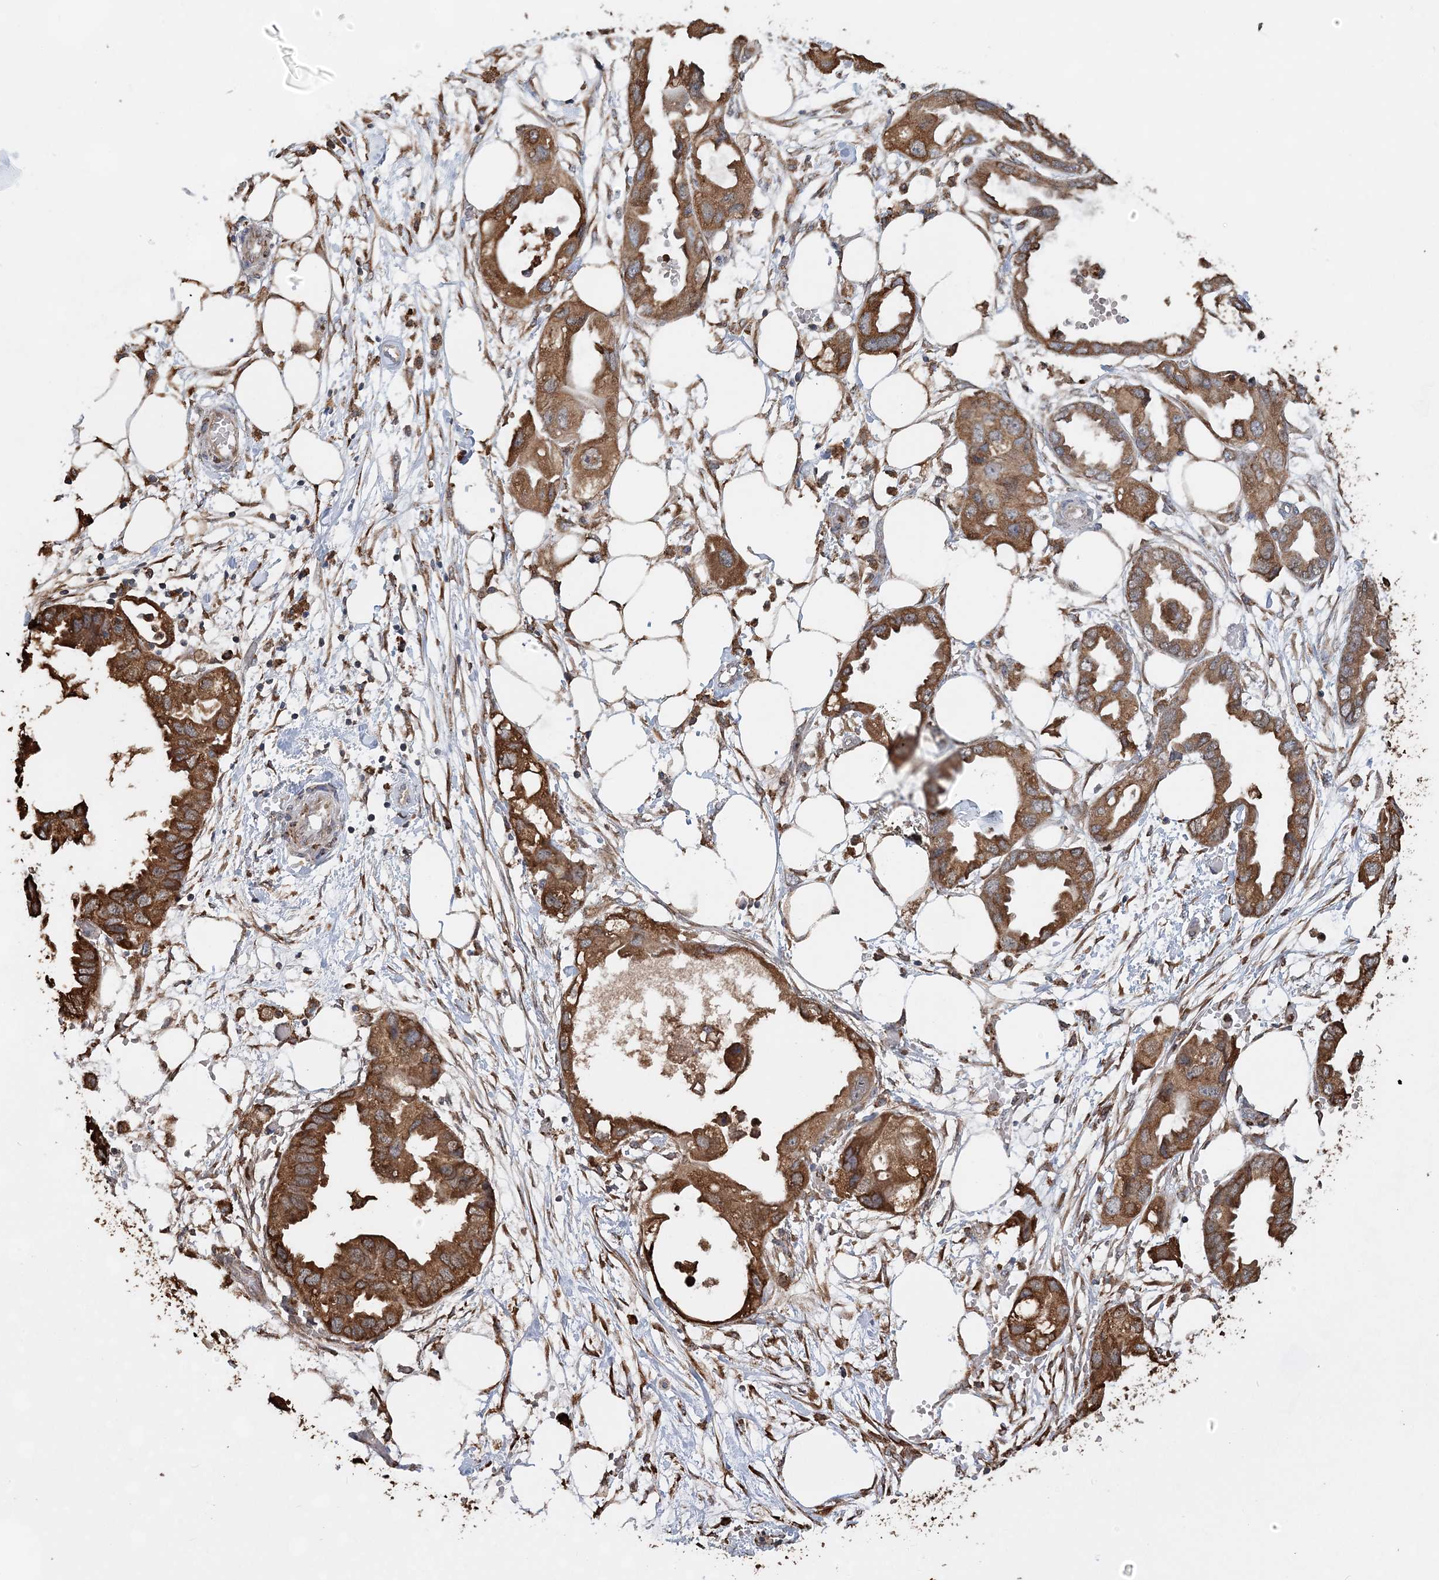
{"staining": {"intensity": "strong", "quantity": ">75%", "location": "cytoplasmic/membranous"}, "tissue": "endometrial cancer", "cell_type": "Tumor cells", "image_type": "cancer", "snomed": [{"axis": "morphology", "description": "Adenocarcinoma, NOS"}, {"axis": "morphology", "description": "Adenocarcinoma, metastatic, NOS"}, {"axis": "topography", "description": "Adipose tissue"}, {"axis": "topography", "description": "Endometrium"}], "caption": "Protein expression analysis of endometrial cancer (metastatic adenocarcinoma) shows strong cytoplasmic/membranous staining in about >75% of tumor cells.", "gene": "WDR12", "patient": {"sex": "female", "age": 67}}